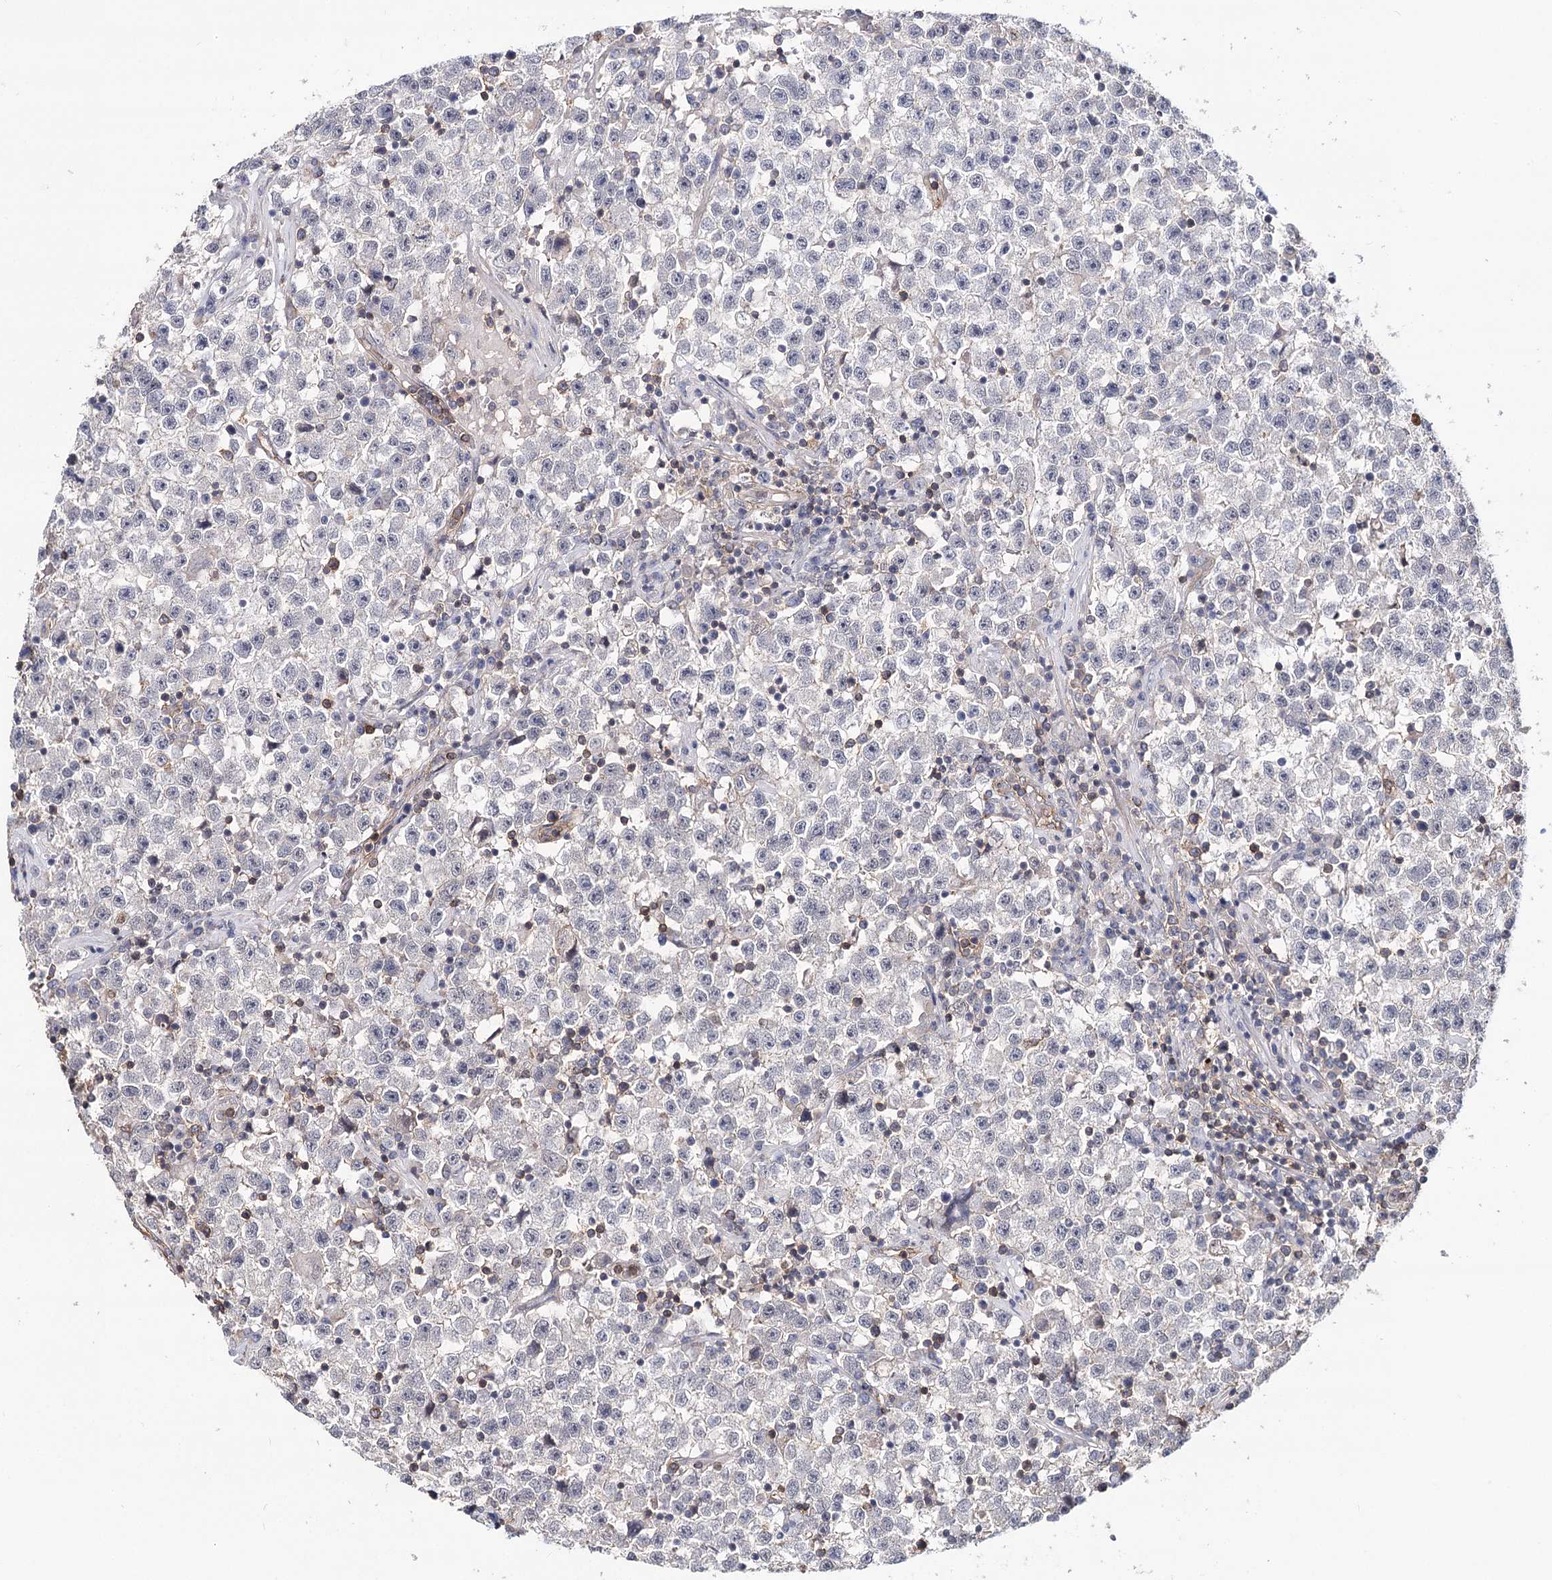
{"staining": {"intensity": "negative", "quantity": "none", "location": "none"}, "tissue": "testis cancer", "cell_type": "Tumor cells", "image_type": "cancer", "snomed": [{"axis": "morphology", "description": "Seminoma, NOS"}, {"axis": "topography", "description": "Testis"}], "caption": "Protein analysis of testis seminoma reveals no significant expression in tumor cells. Nuclei are stained in blue.", "gene": "TMEM218", "patient": {"sex": "male", "age": 22}}